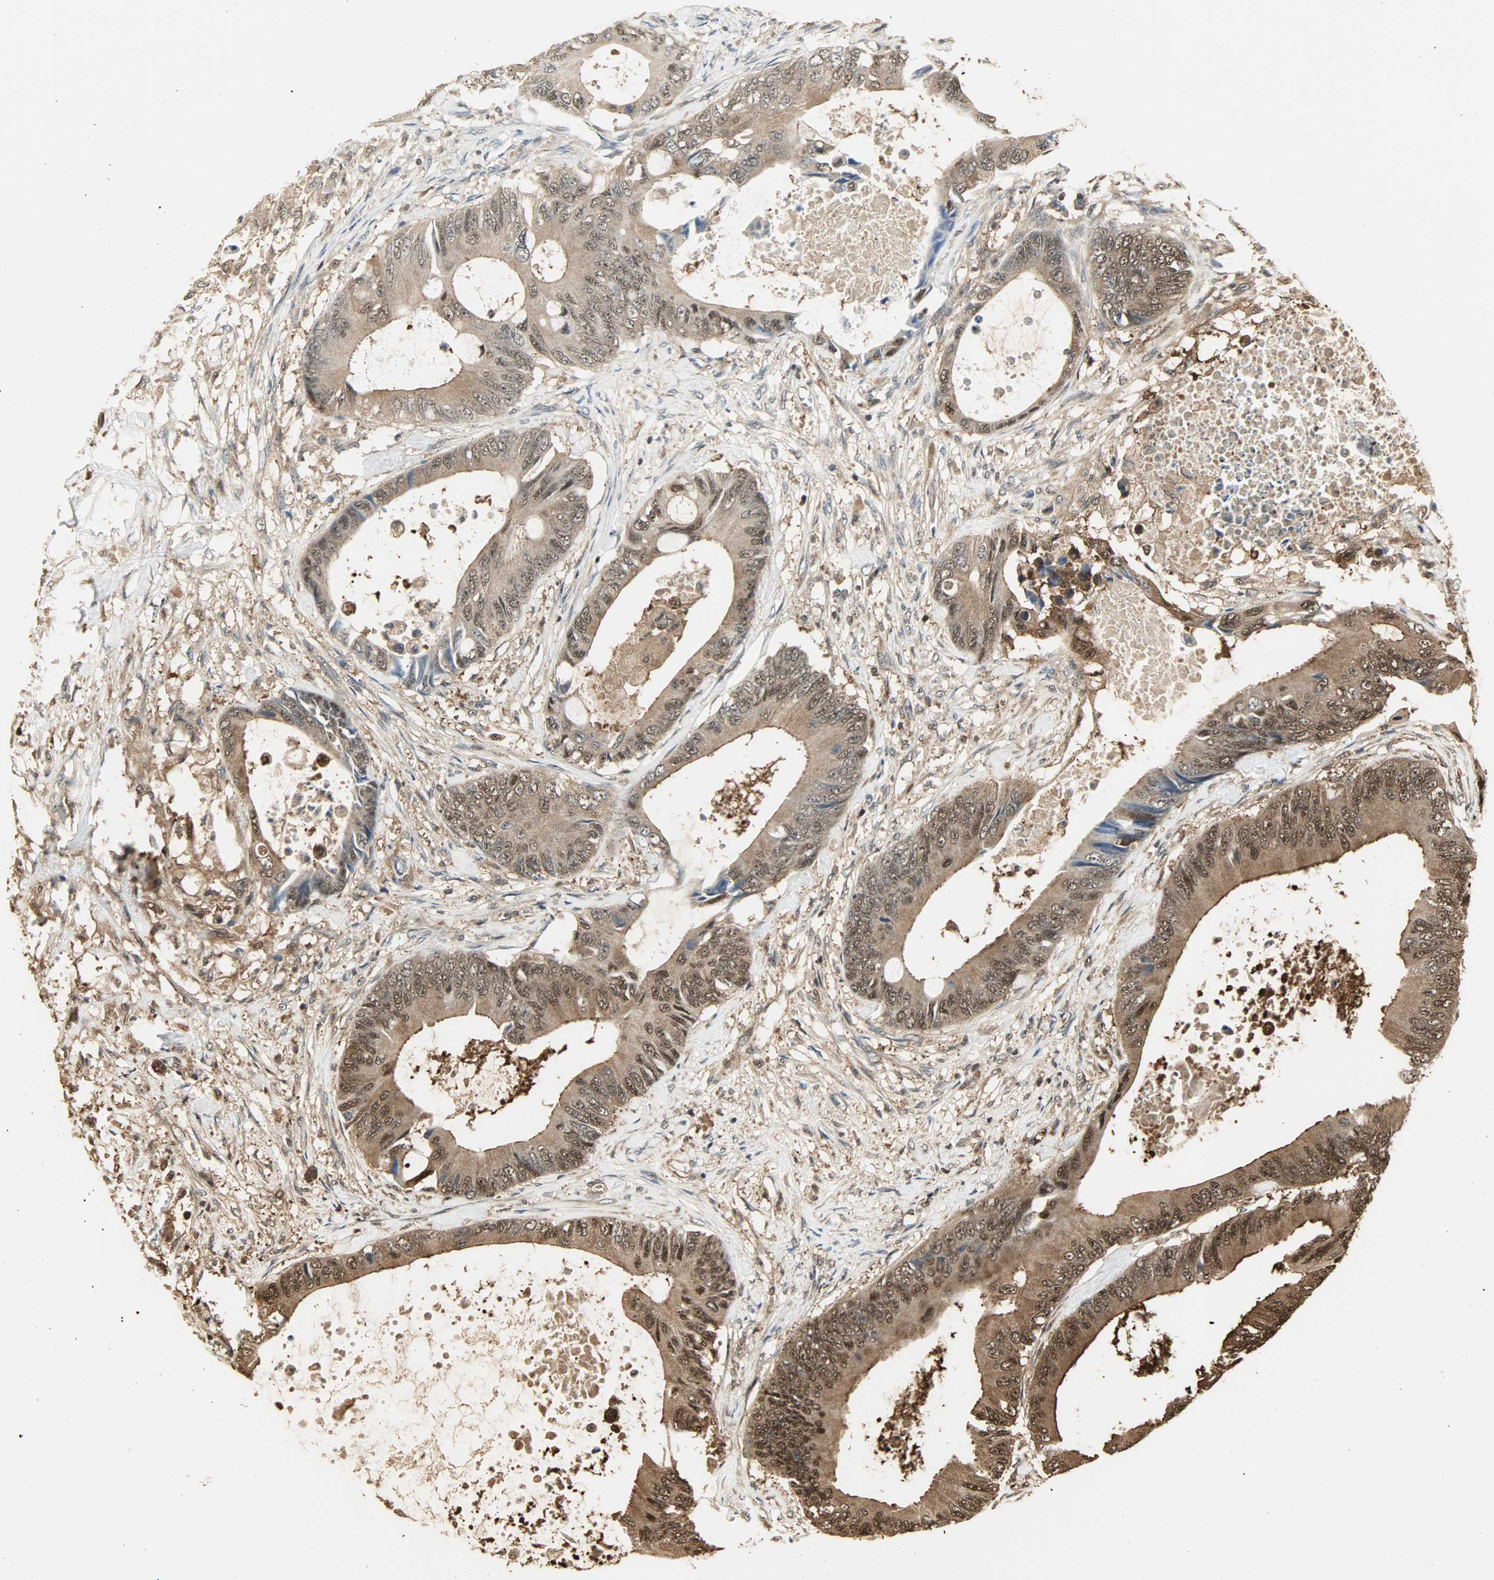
{"staining": {"intensity": "moderate", "quantity": ">75%", "location": "cytoplasmic/membranous,nuclear"}, "tissue": "colorectal cancer", "cell_type": "Tumor cells", "image_type": "cancer", "snomed": [{"axis": "morphology", "description": "Normal tissue, NOS"}, {"axis": "morphology", "description": "Adenocarcinoma, NOS"}, {"axis": "topography", "description": "Rectum"}, {"axis": "topography", "description": "Peripheral nerve tissue"}], "caption": "Colorectal adenocarcinoma stained with DAB (3,3'-diaminobenzidine) immunohistochemistry (IHC) demonstrates medium levels of moderate cytoplasmic/membranous and nuclear staining in approximately >75% of tumor cells.", "gene": "YWHAZ", "patient": {"sex": "female", "age": 77}}